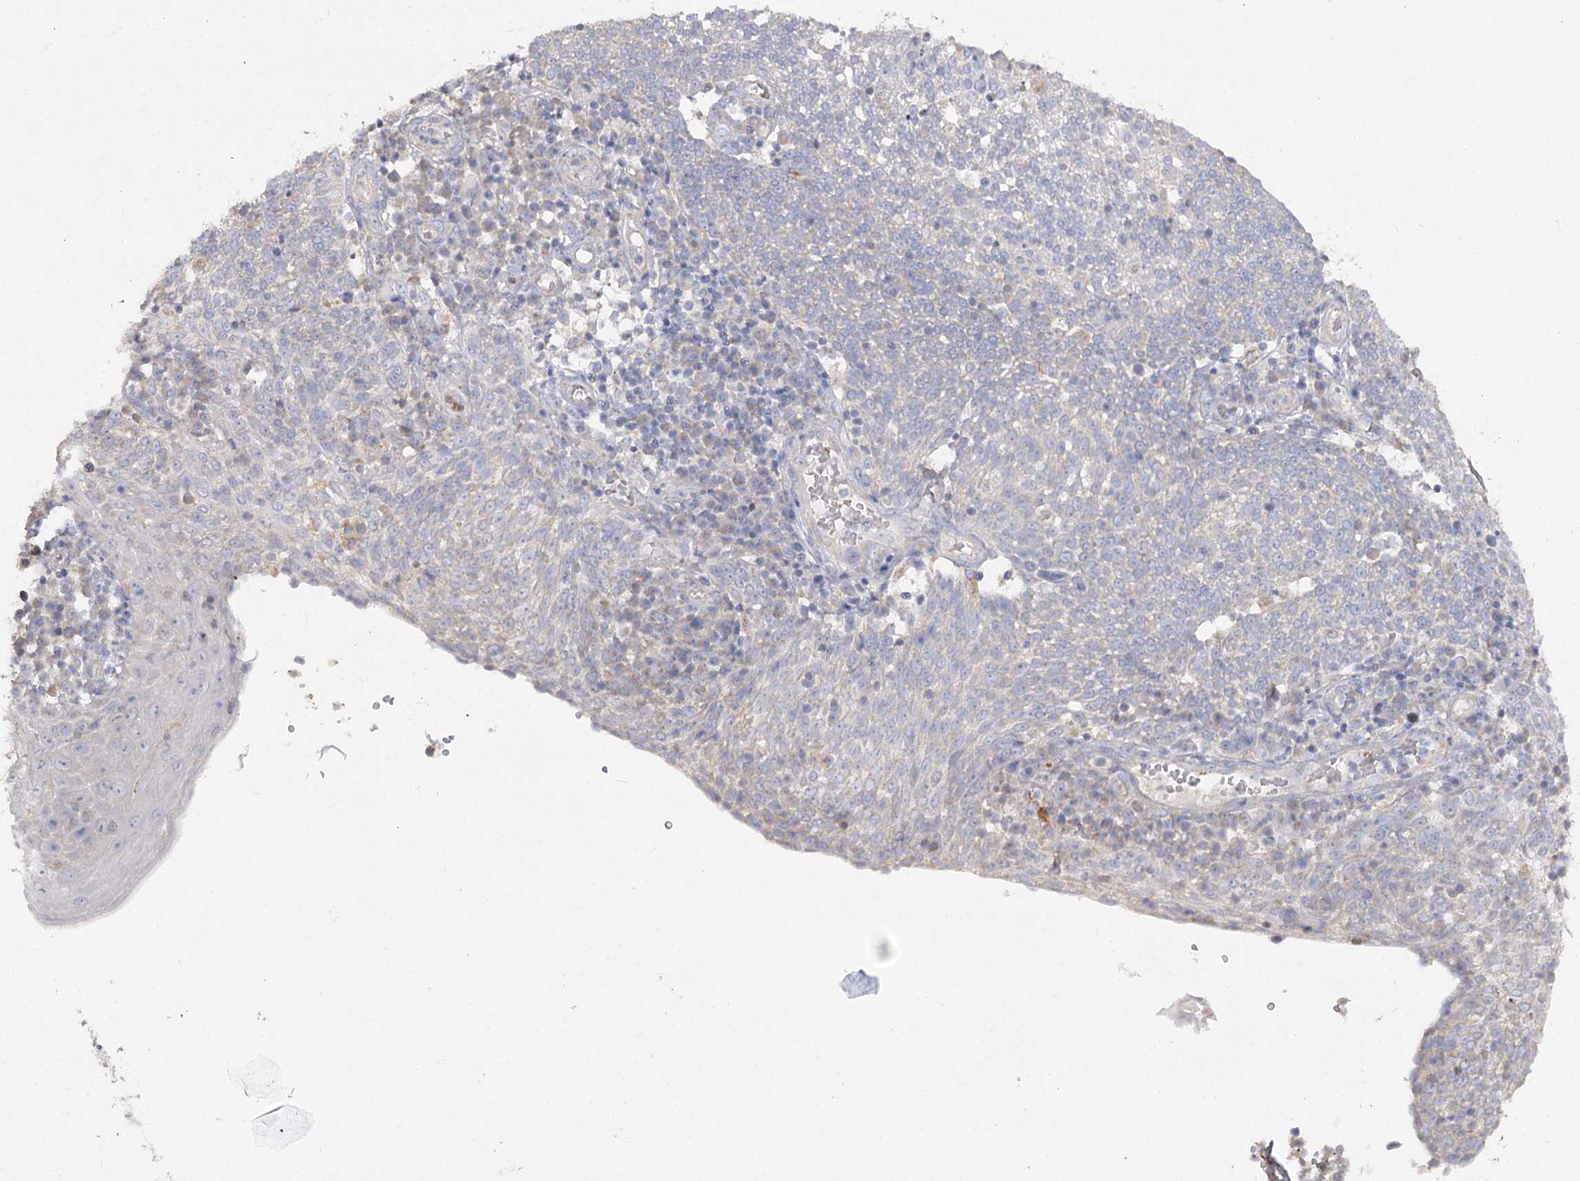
{"staining": {"intensity": "negative", "quantity": "none", "location": "none"}, "tissue": "cervical cancer", "cell_type": "Tumor cells", "image_type": "cancer", "snomed": [{"axis": "morphology", "description": "Squamous cell carcinoma, NOS"}, {"axis": "topography", "description": "Cervix"}], "caption": "Protein analysis of cervical cancer (squamous cell carcinoma) reveals no significant staining in tumor cells.", "gene": "TMEM187", "patient": {"sex": "female", "age": 34}}